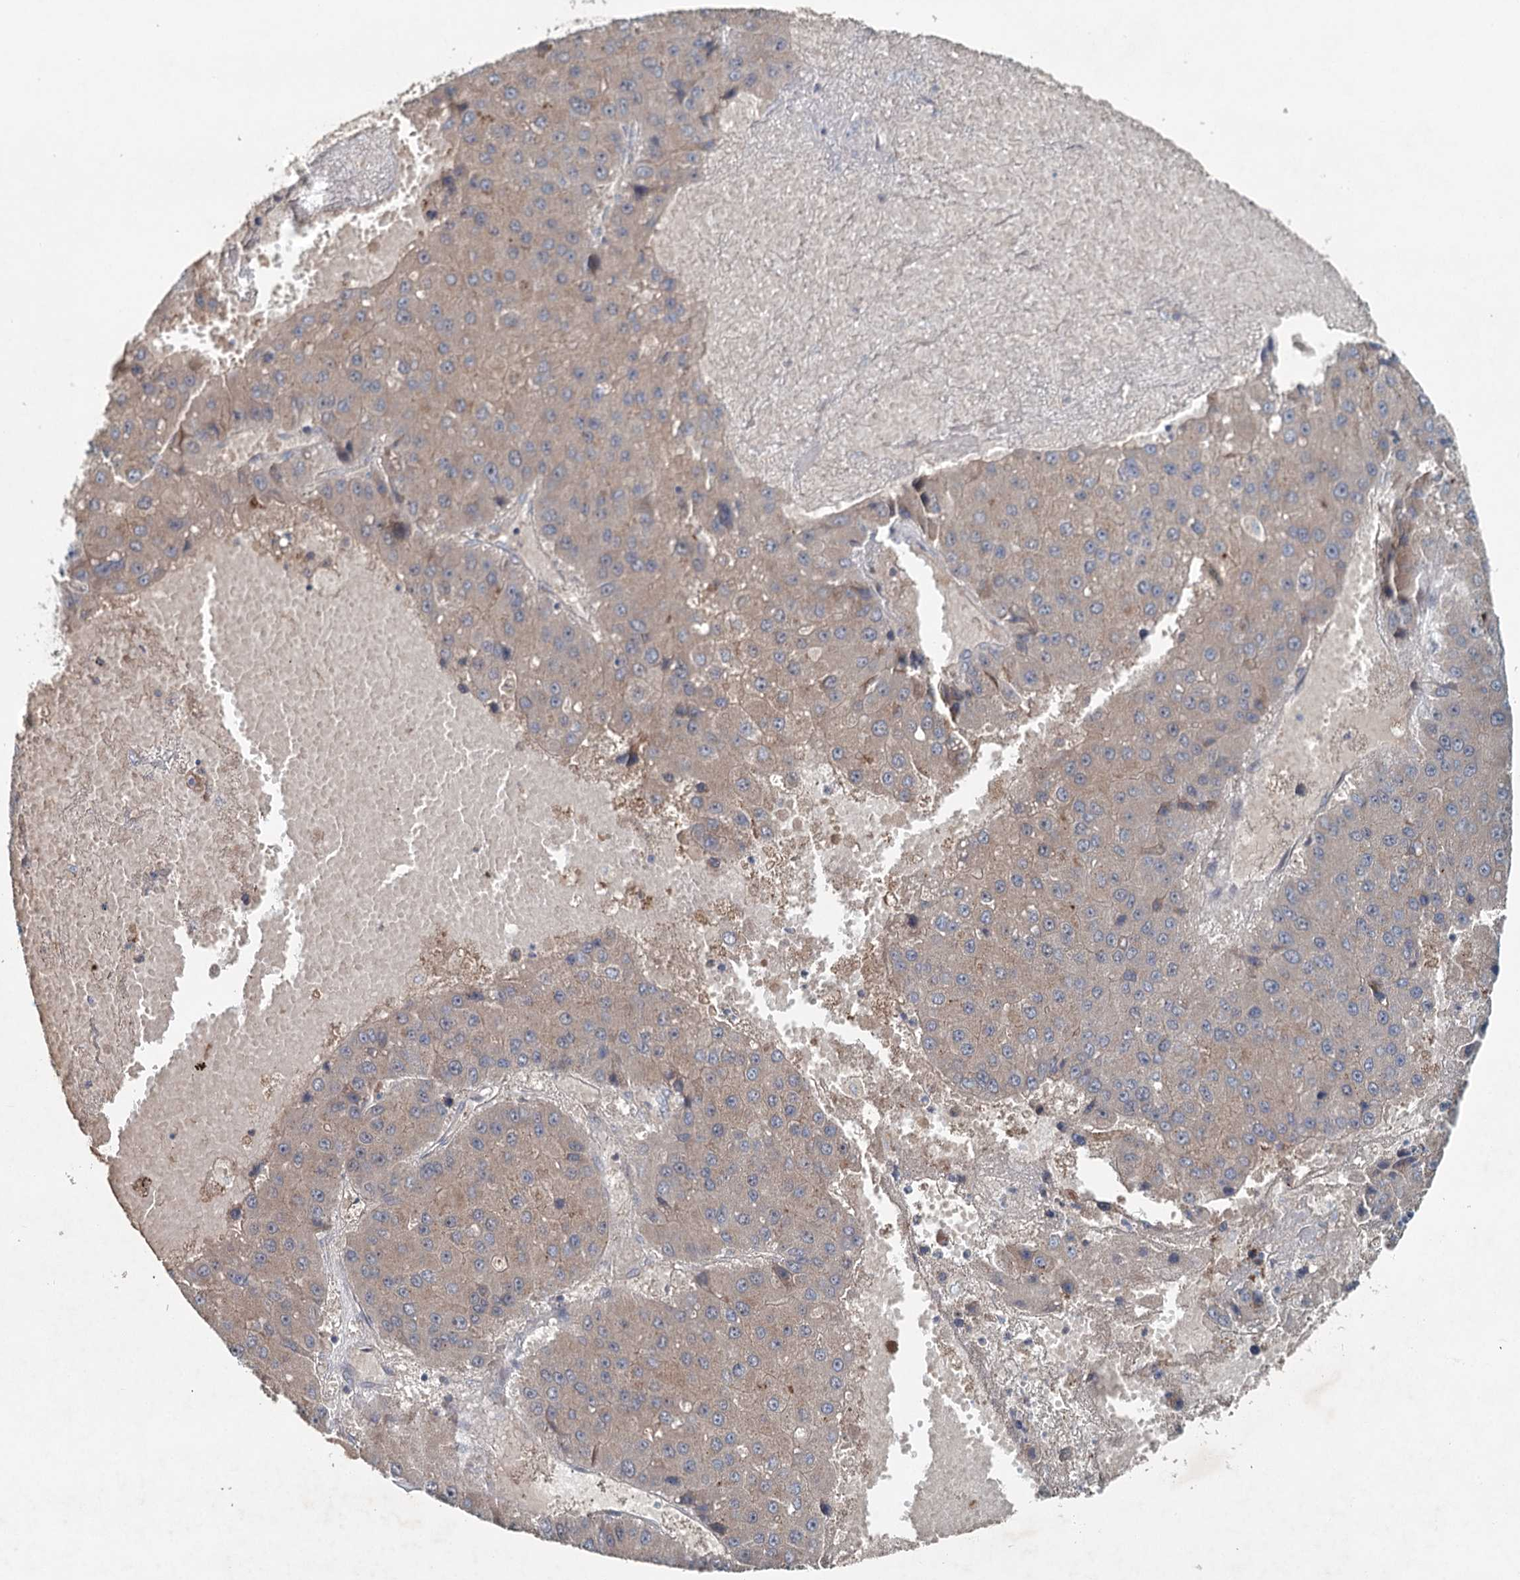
{"staining": {"intensity": "moderate", "quantity": "25%-75%", "location": "cytoplasmic/membranous"}, "tissue": "liver cancer", "cell_type": "Tumor cells", "image_type": "cancer", "snomed": [{"axis": "morphology", "description": "Carcinoma, Hepatocellular, NOS"}, {"axis": "topography", "description": "Liver"}], "caption": "IHC of hepatocellular carcinoma (liver) exhibits medium levels of moderate cytoplasmic/membranous expression in approximately 25%-75% of tumor cells.", "gene": "CHCHD5", "patient": {"sex": "female", "age": 73}}